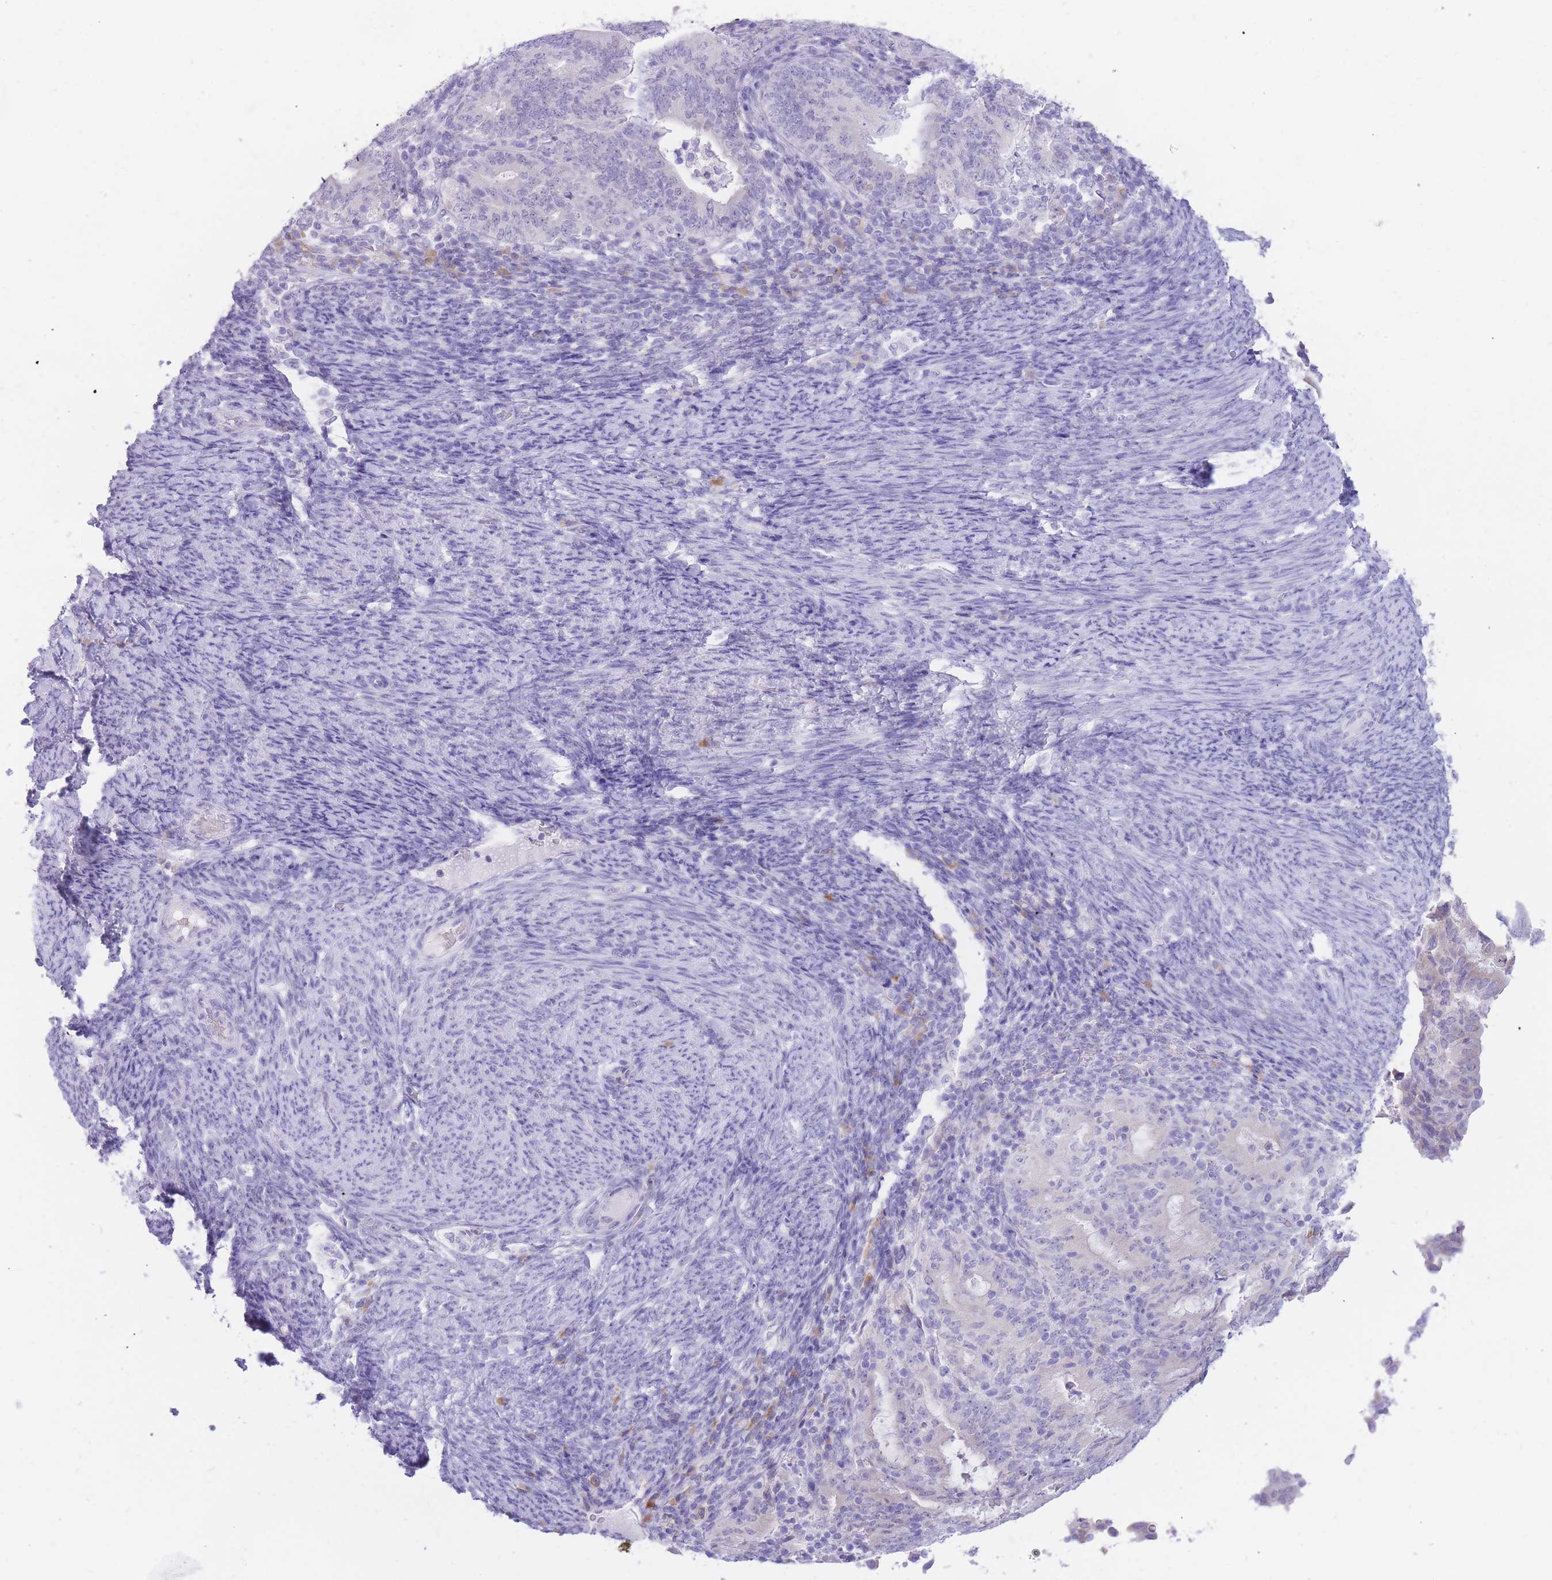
{"staining": {"intensity": "negative", "quantity": "none", "location": "none"}, "tissue": "endometrial cancer", "cell_type": "Tumor cells", "image_type": "cancer", "snomed": [{"axis": "morphology", "description": "Adenocarcinoma, NOS"}, {"axis": "topography", "description": "Endometrium"}], "caption": "Micrograph shows no significant protein staining in tumor cells of endometrial adenocarcinoma.", "gene": "SSUH2", "patient": {"sex": "female", "age": 70}}